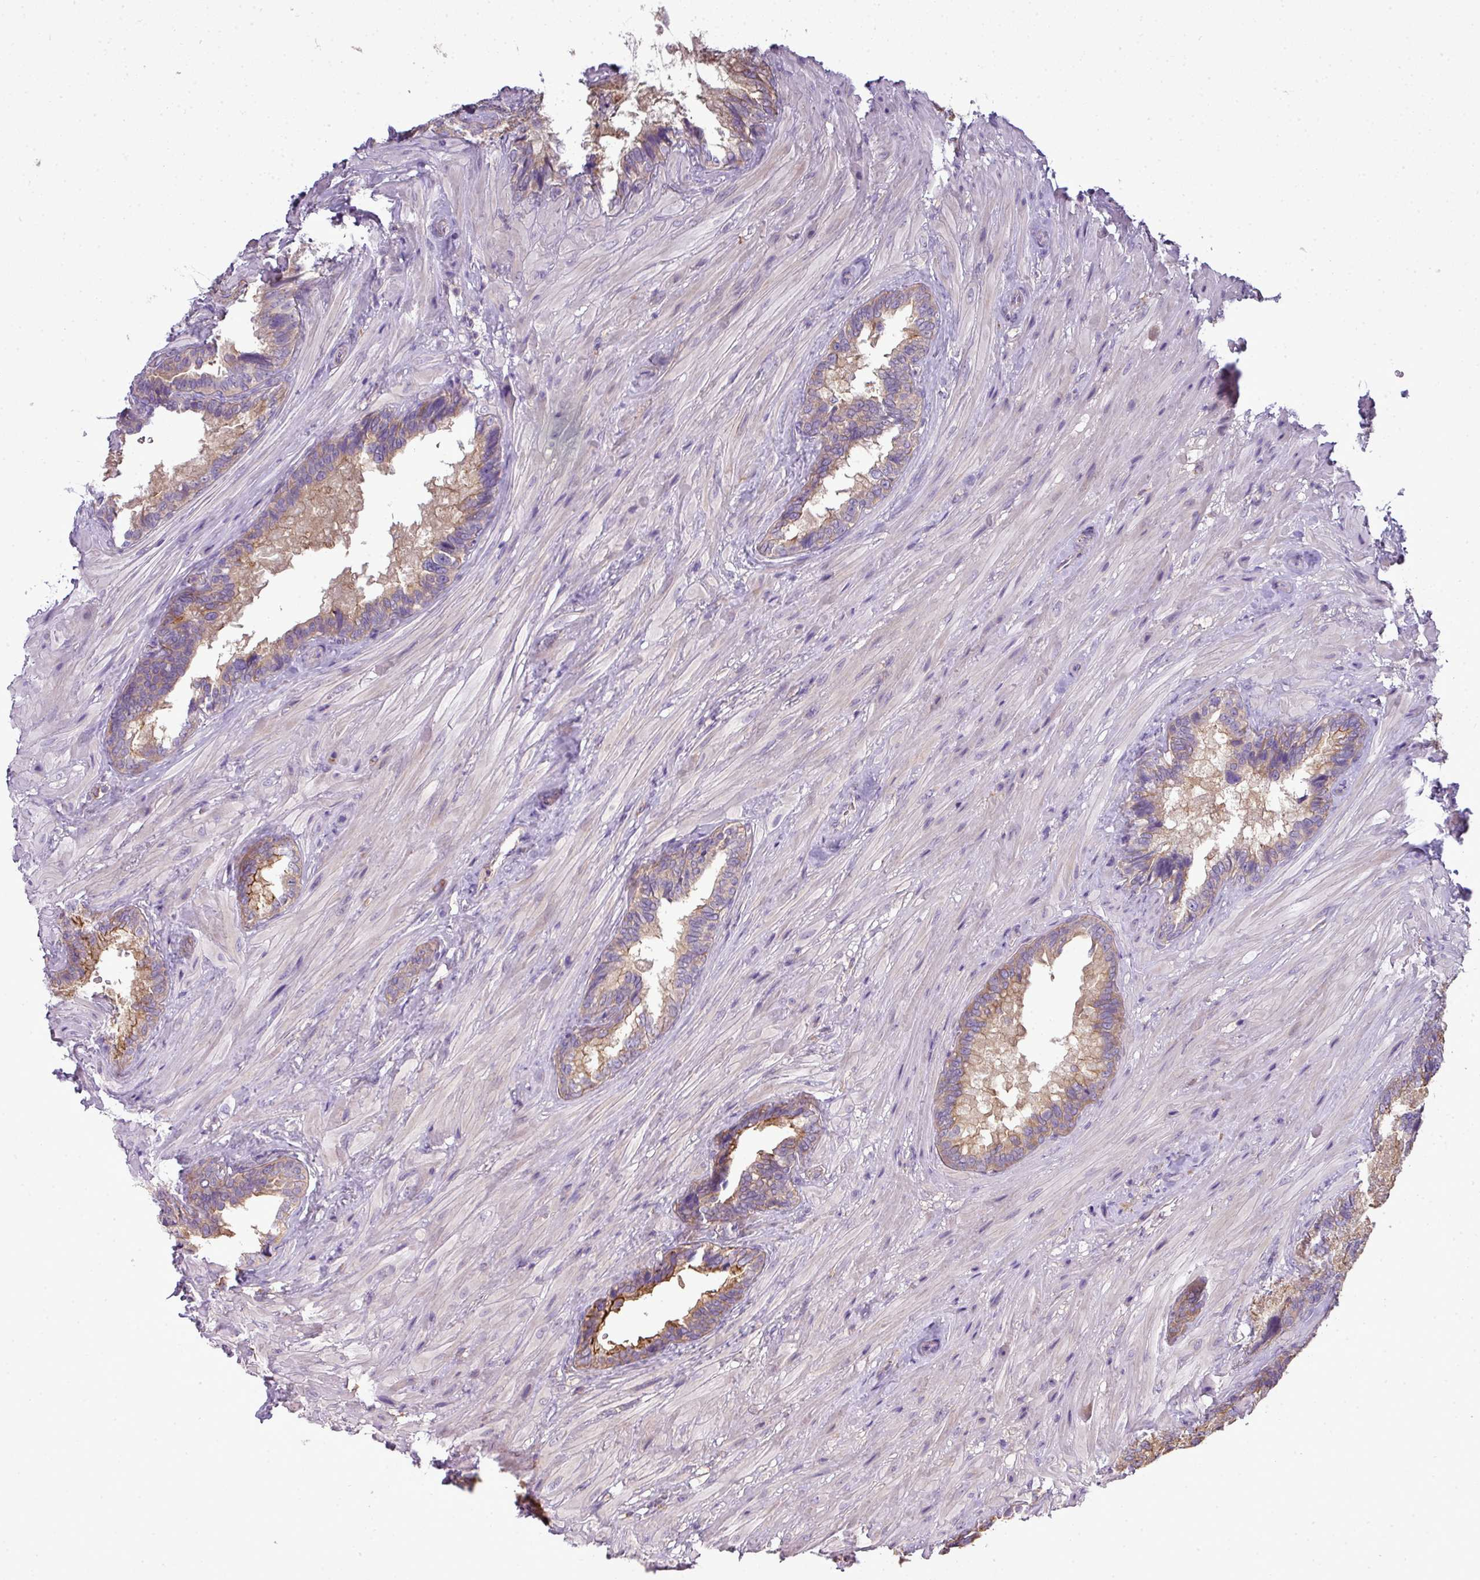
{"staining": {"intensity": "moderate", "quantity": ">75%", "location": "cytoplasmic/membranous"}, "tissue": "seminal vesicle", "cell_type": "Glandular cells", "image_type": "normal", "snomed": [{"axis": "morphology", "description": "Normal tissue, NOS"}, {"axis": "topography", "description": "Seminal veicle"}], "caption": "Seminal vesicle stained with a brown dye demonstrates moderate cytoplasmic/membranous positive staining in approximately >75% of glandular cells.", "gene": "STAT5A", "patient": {"sex": "male", "age": 62}}